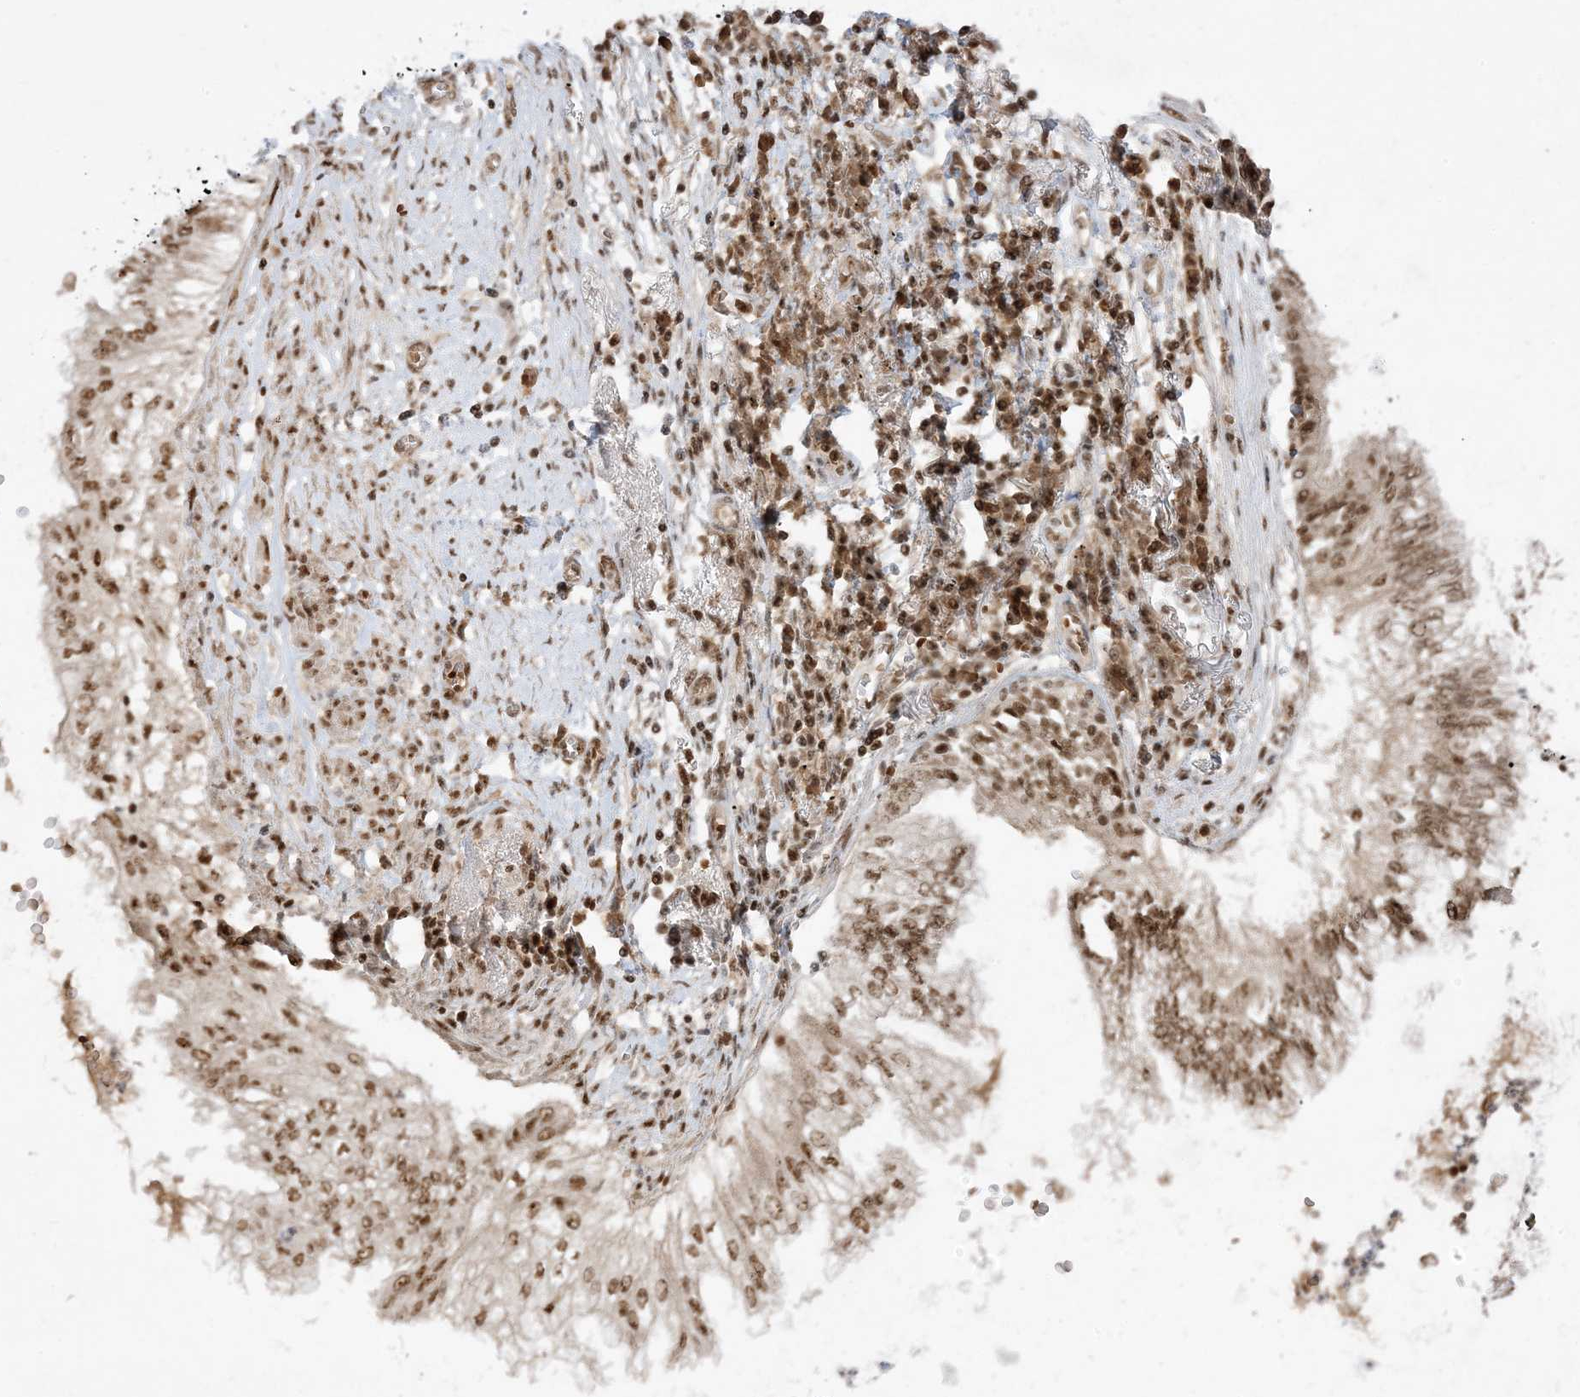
{"staining": {"intensity": "moderate", "quantity": ">75%", "location": "nuclear"}, "tissue": "lung cancer", "cell_type": "Tumor cells", "image_type": "cancer", "snomed": [{"axis": "morphology", "description": "Adenocarcinoma, NOS"}, {"axis": "topography", "description": "Lung"}], "caption": "Approximately >75% of tumor cells in lung adenocarcinoma display moderate nuclear protein positivity as visualized by brown immunohistochemical staining.", "gene": "PPIL2", "patient": {"sex": "female", "age": 70}}